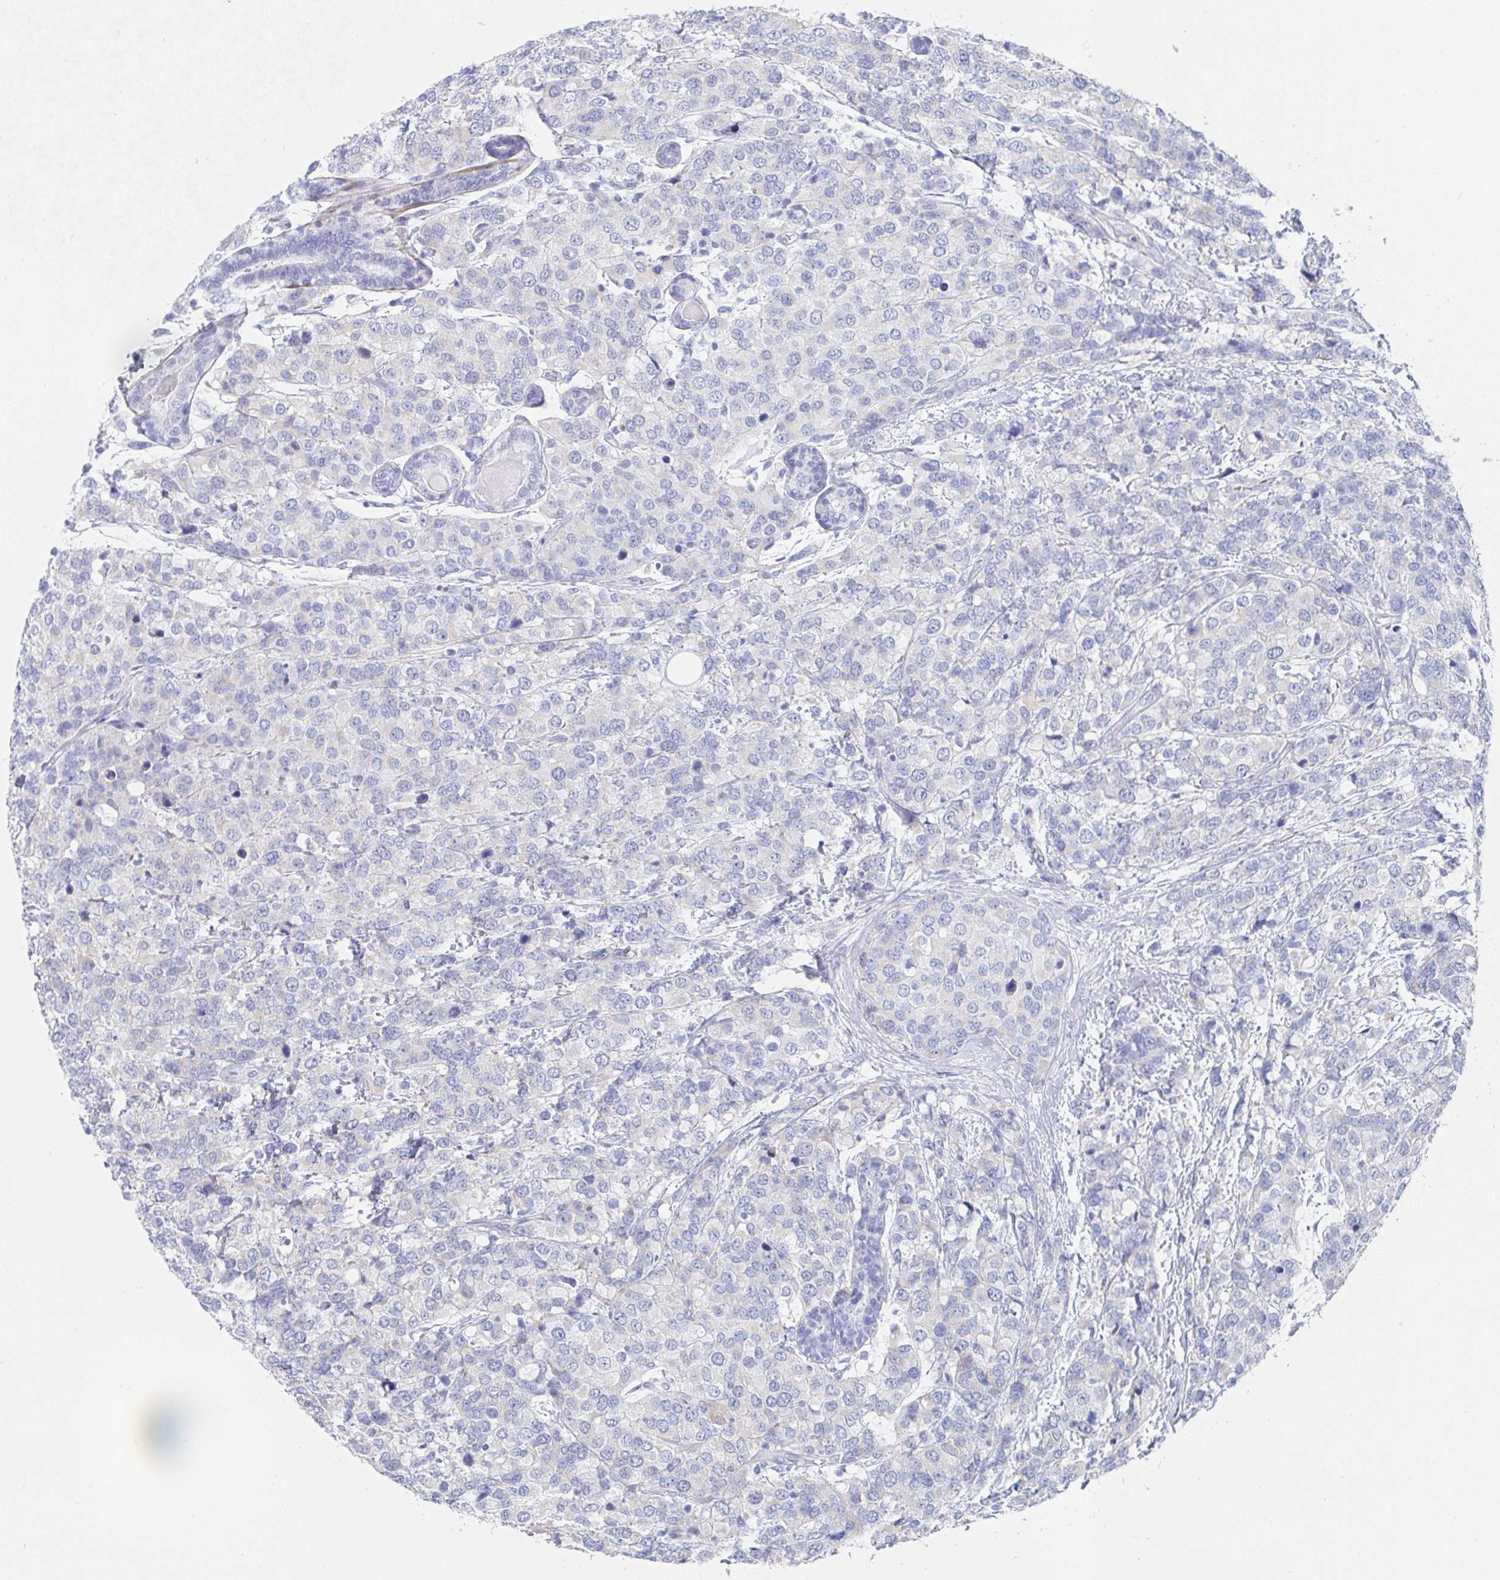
{"staining": {"intensity": "negative", "quantity": "none", "location": "none"}, "tissue": "breast cancer", "cell_type": "Tumor cells", "image_type": "cancer", "snomed": [{"axis": "morphology", "description": "Lobular carcinoma"}, {"axis": "topography", "description": "Breast"}], "caption": "This image is of breast lobular carcinoma stained with immunohistochemistry (IHC) to label a protein in brown with the nuclei are counter-stained blue. There is no positivity in tumor cells.", "gene": "PACSIN1", "patient": {"sex": "female", "age": 59}}